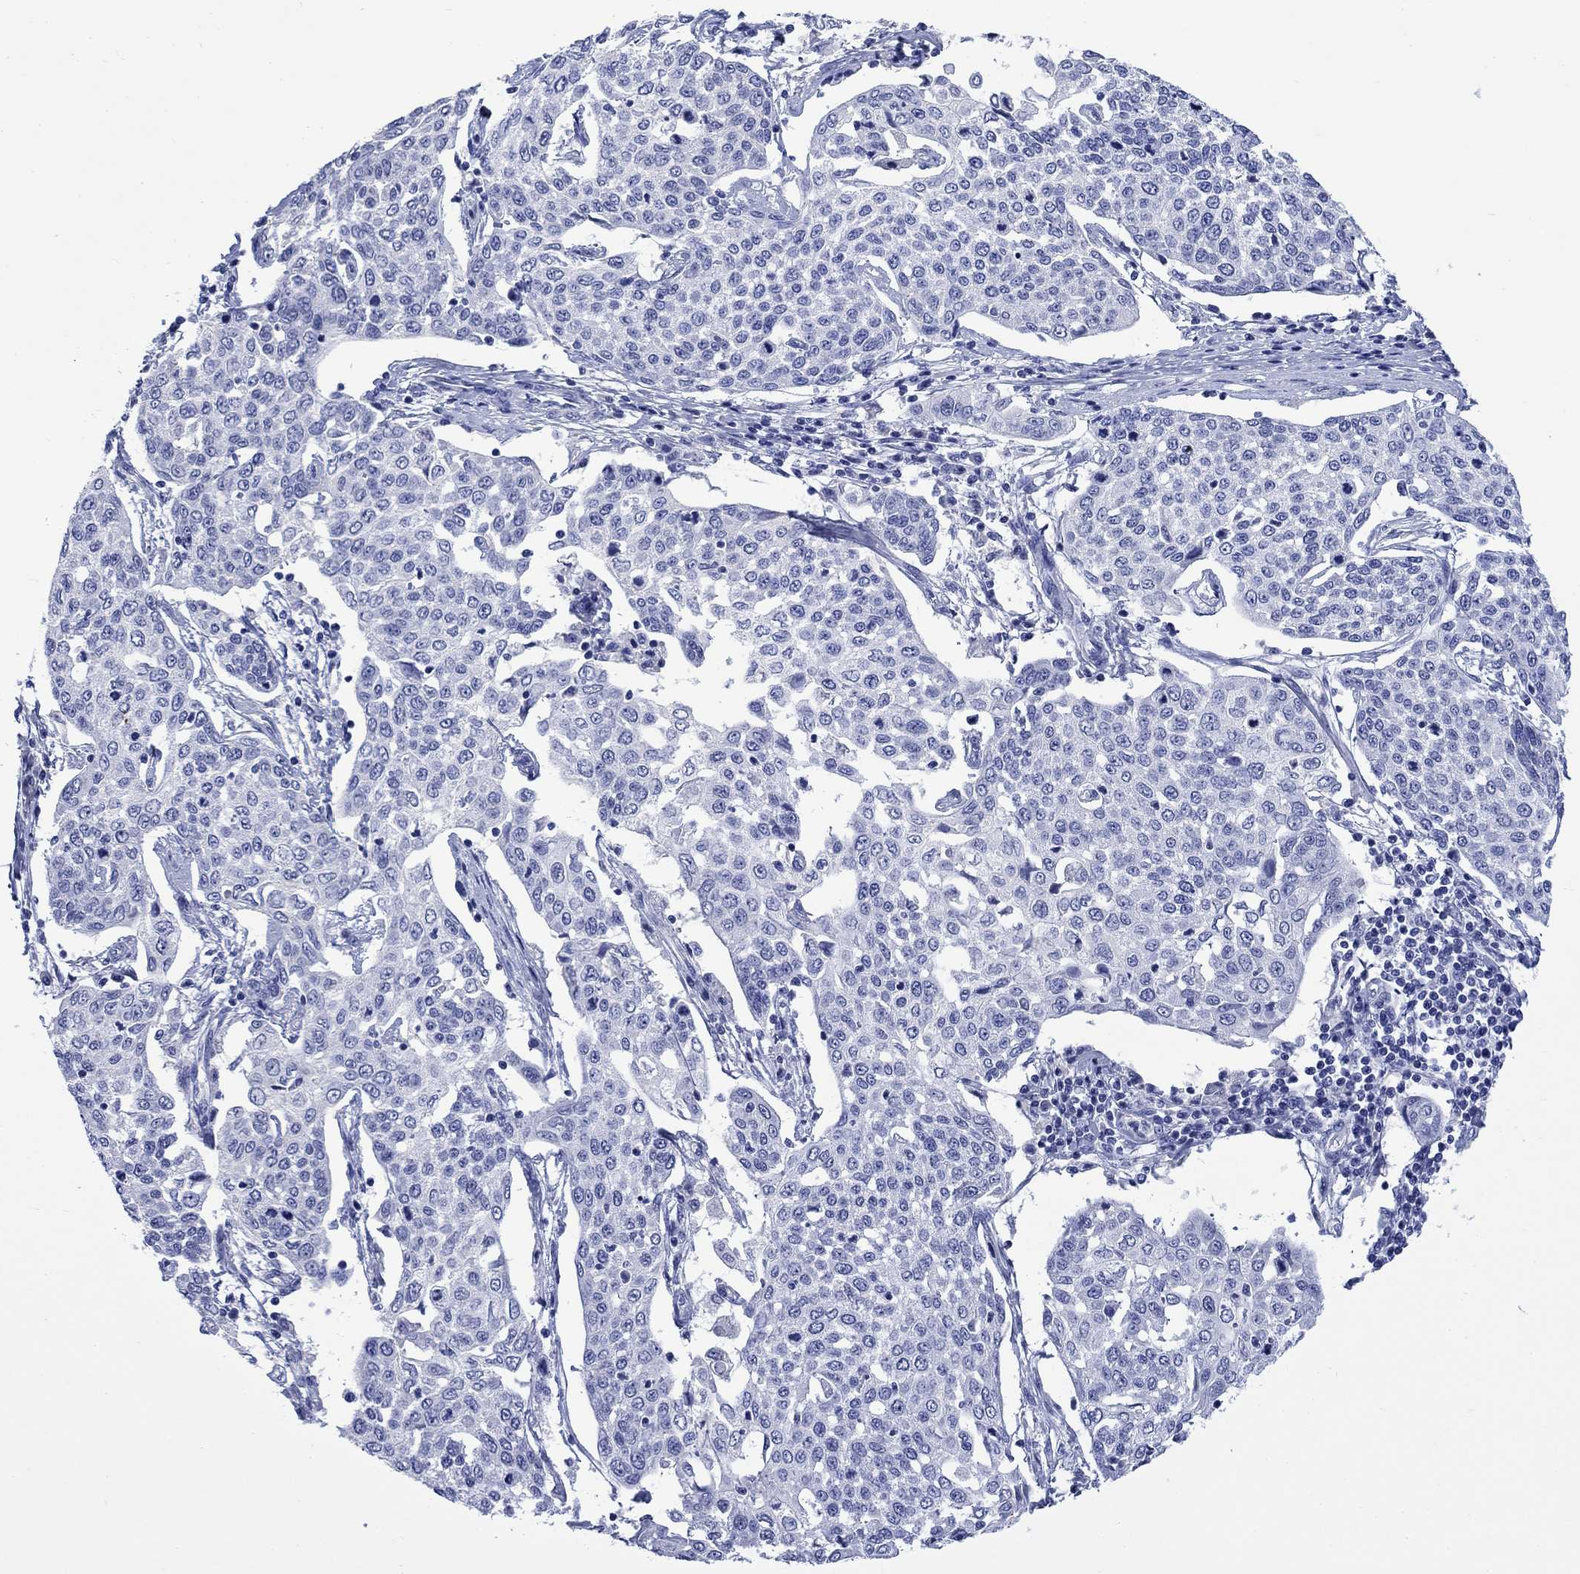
{"staining": {"intensity": "negative", "quantity": "none", "location": "none"}, "tissue": "cervical cancer", "cell_type": "Tumor cells", "image_type": "cancer", "snomed": [{"axis": "morphology", "description": "Squamous cell carcinoma, NOS"}, {"axis": "topography", "description": "Cervix"}], "caption": "Cervical squamous cell carcinoma was stained to show a protein in brown. There is no significant expression in tumor cells.", "gene": "CACNG3", "patient": {"sex": "female", "age": 34}}